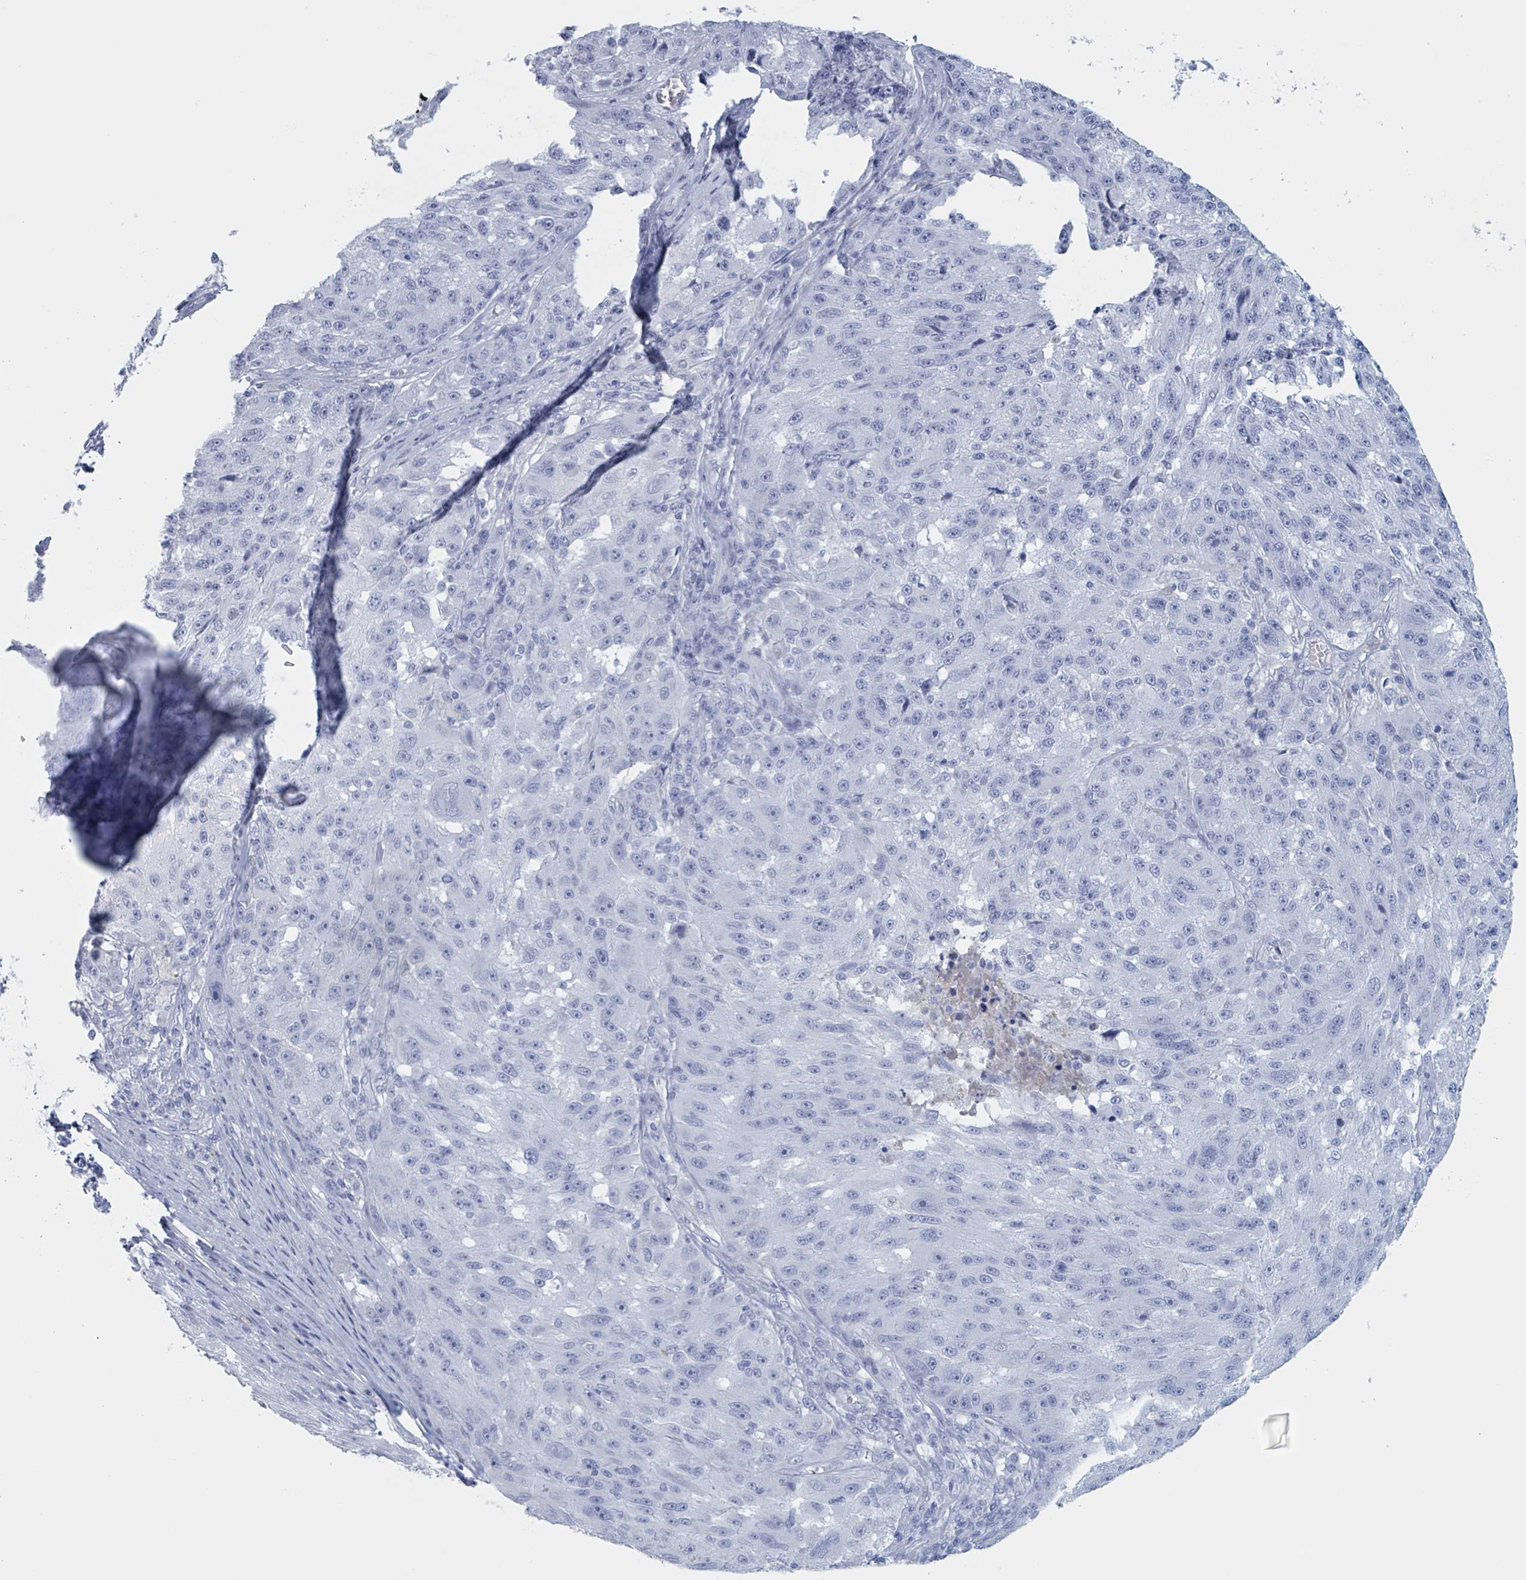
{"staining": {"intensity": "negative", "quantity": "none", "location": "none"}, "tissue": "melanoma", "cell_type": "Tumor cells", "image_type": "cancer", "snomed": [{"axis": "morphology", "description": "Malignant melanoma, NOS"}, {"axis": "topography", "description": "Skin"}], "caption": "Malignant melanoma stained for a protein using immunohistochemistry displays no expression tumor cells.", "gene": "KLK4", "patient": {"sex": "male", "age": 53}}